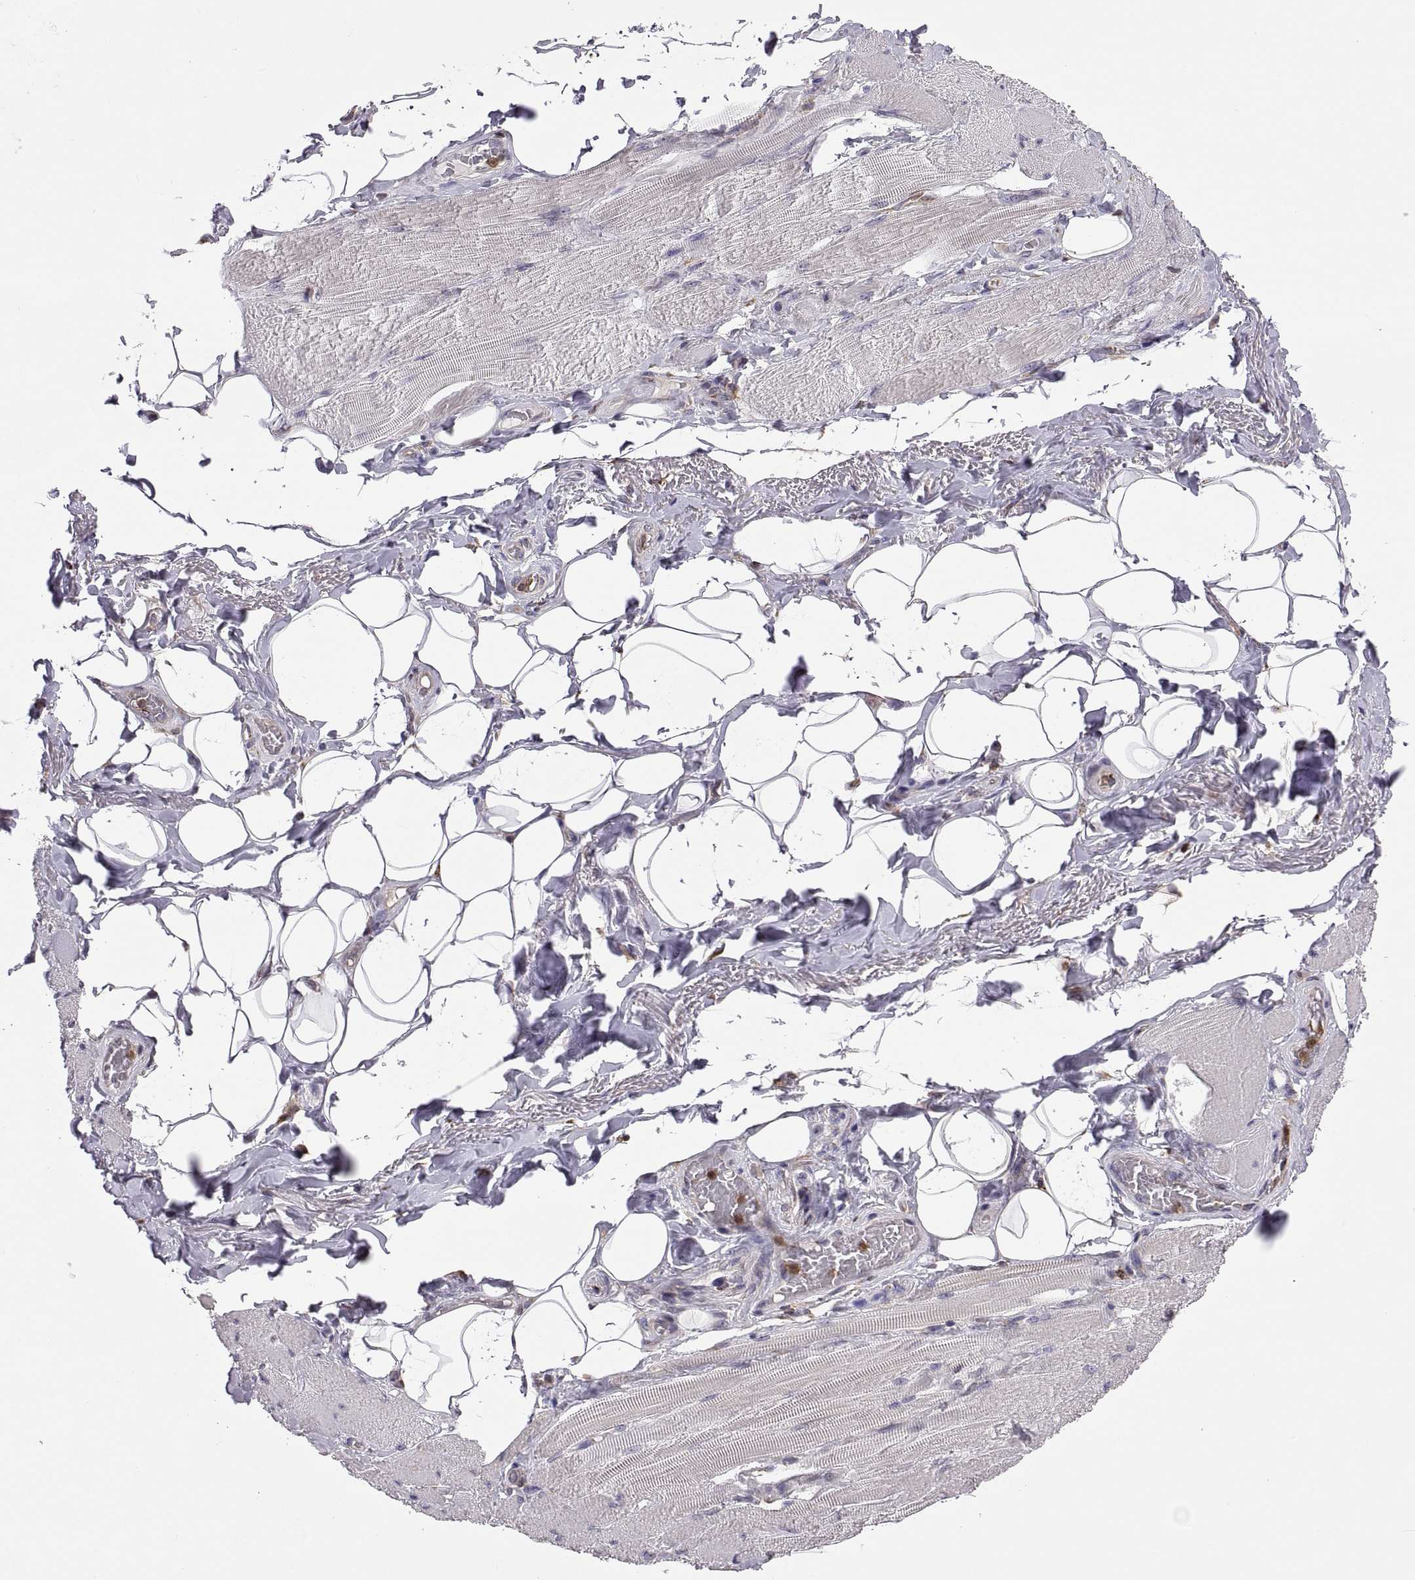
{"staining": {"intensity": "negative", "quantity": "none", "location": "none"}, "tissue": "skeletal muscle", "cell_type": "Myocytes", "image_type": "normal", "snomed": [{"axis": "morphology", "description": "Normal tissue, NOS"}, {"axis": "topography", "description": "Skeletal muscle"}, {"axis": "topography", "description": "Anal"}, {"axis": "topography", "description": "Peripheral nerve tissue"}], "caption": "A high-resolution photomicrograph shows immunohistochemistry staining of unremarkable skeletal muscle, which reveals no significant positivity in myocytes. Nuclei are stained in blue.", "gene": "ACAP1", "patient": {"sex": "male", "age": 53}}